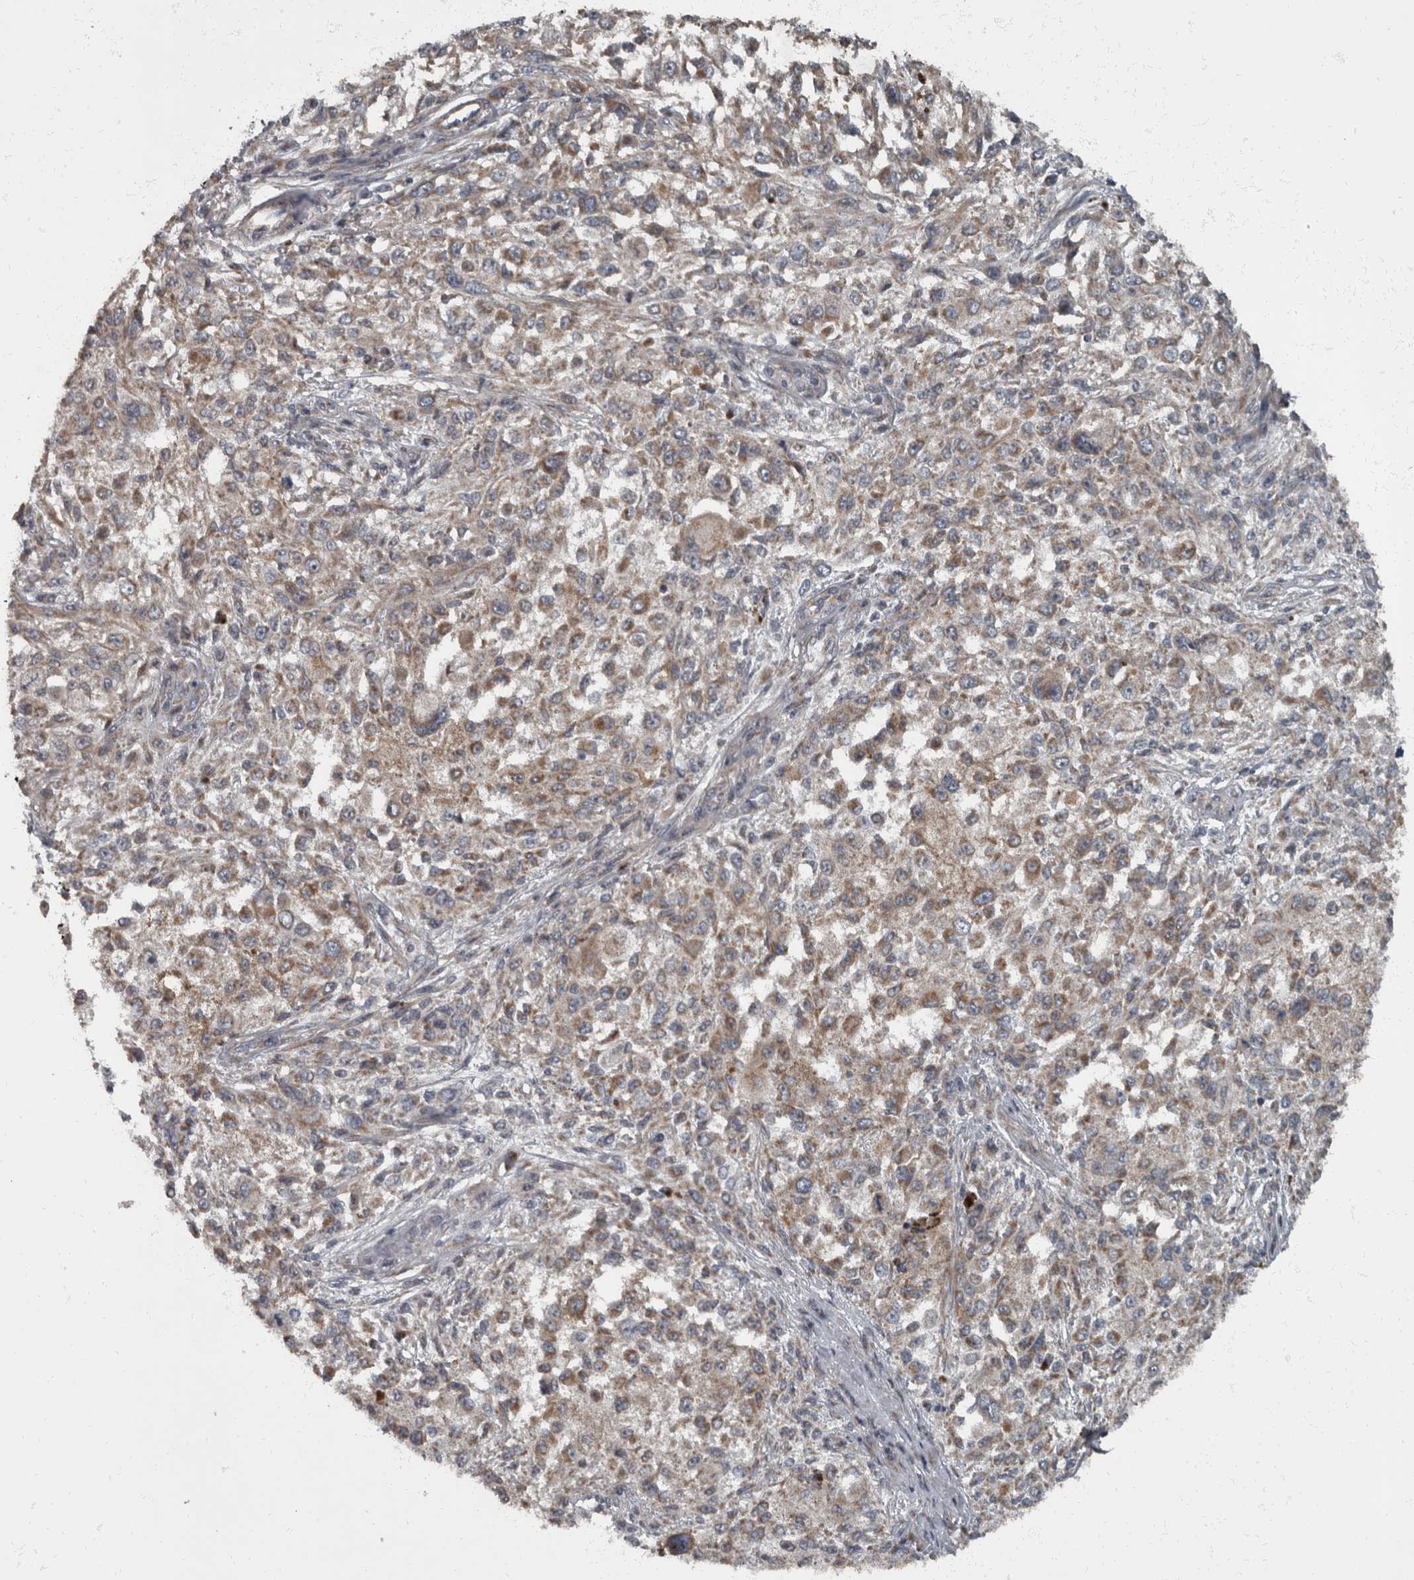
{"staining": {"intensity": "moderate", "quantity": "25%-75%", "location": "cytoplasmic/membranous"}, "tissue": "melanoma", "cell_type": "Tumor cells", "image_type": "cancer", "snomed": [{"axis": "morphology", "description": "Necrosis, NOS"}, {"axis": "morphology", "description": "Malignant melanoma, NOS"}, {"axis": "topography", "description": "Skin"}], "caption": "Malignant melanoma stained for a protein demonstrates moderate cytoplasmic/membranous positivity in tumor cells.", "gene": "RABGGTB", "patient": {"sex": "female", "age": 87}}